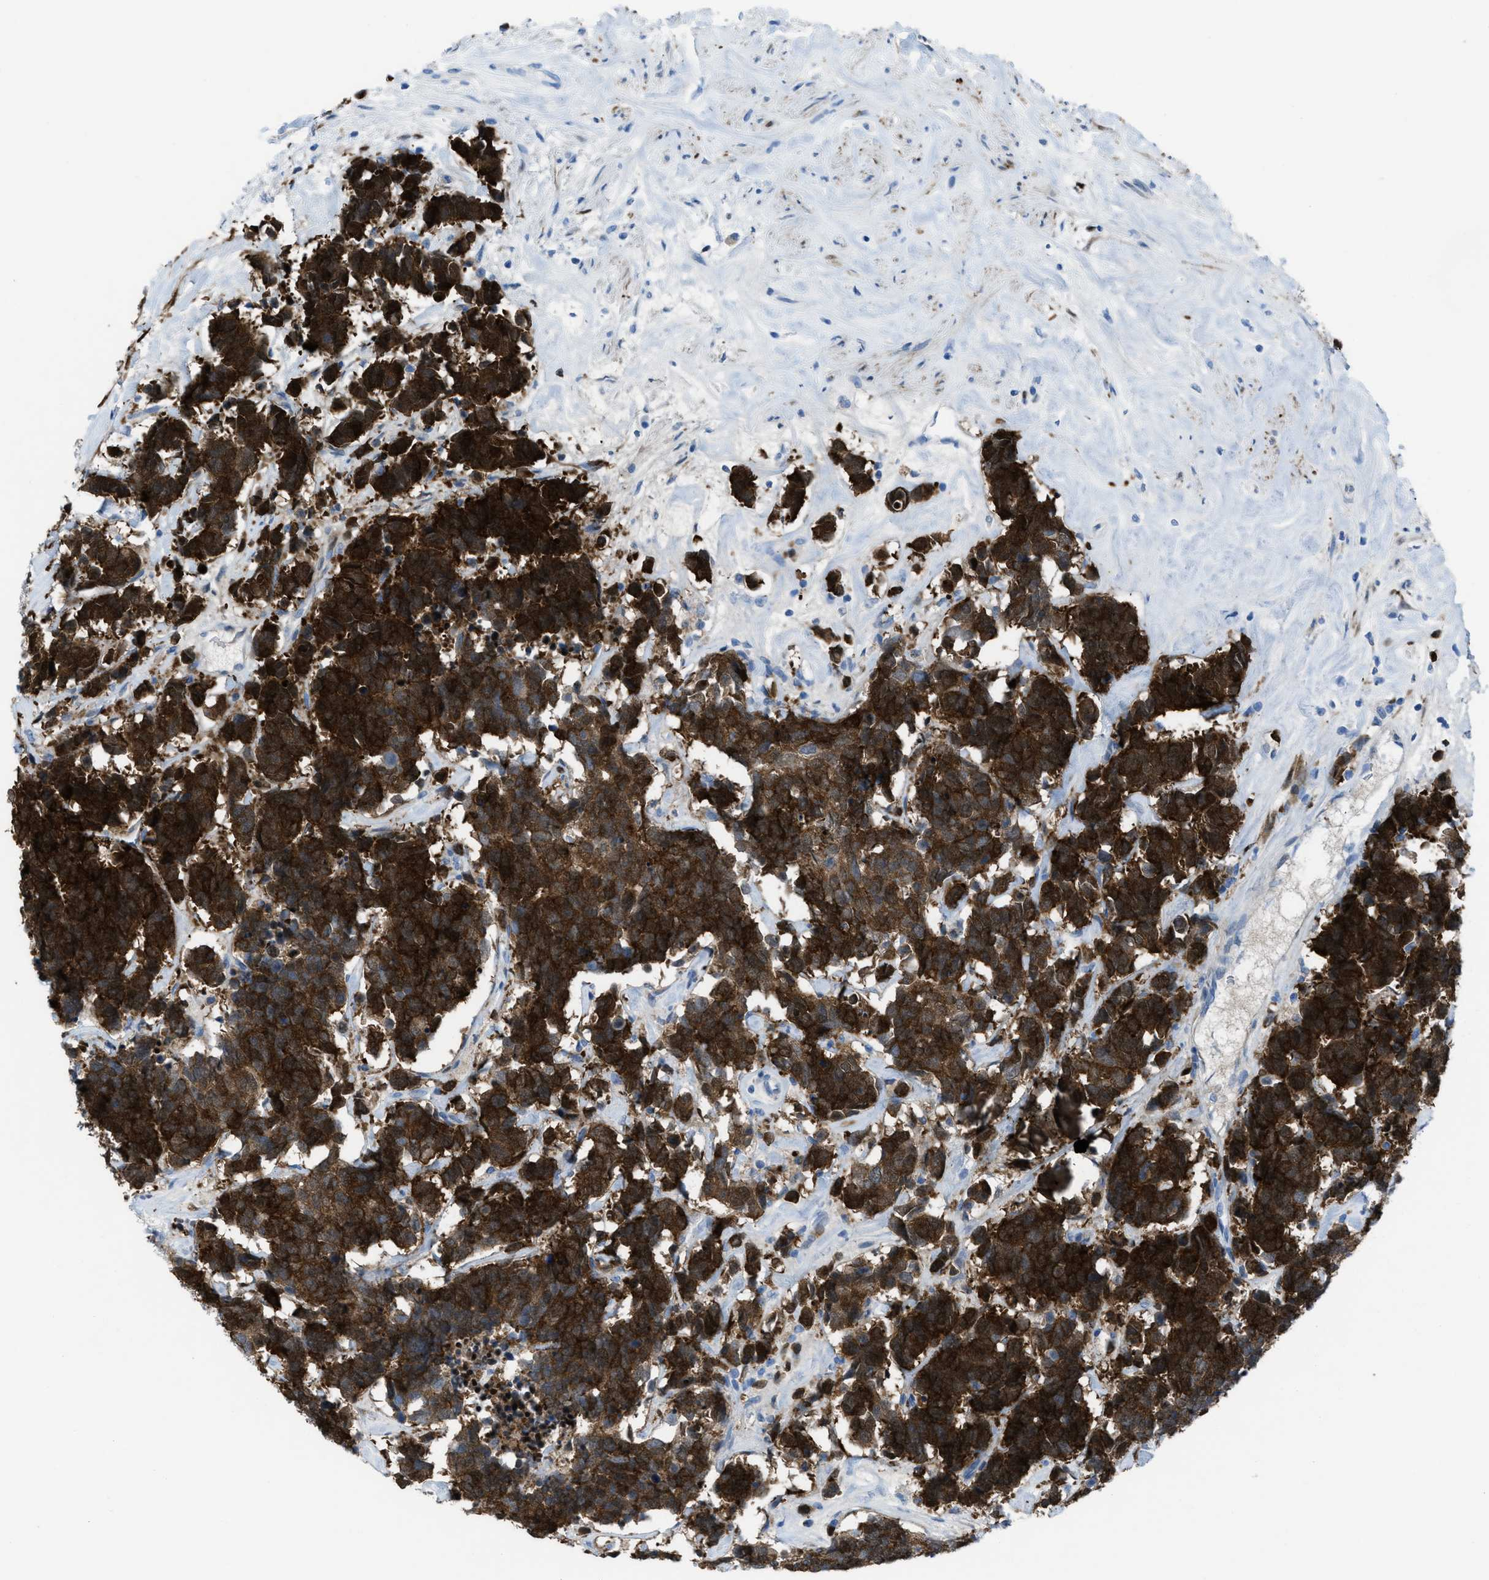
{"staining": {"intensity": "strong", "quantity": ">75%", "location": "cytoplasmic/membranous"}, "tissue": "carcinoid", "cell_type": "Tumor cells", "image_type": "cancer", "snomed": [{"axis": "morphology", "description": "Carcinoma, NOS"}, {"axis": "morphology", "description": "Carcinoid, malignant, NOS"}, {"axis": "topography", "description": "Urinary bladder"}], "caption": "Protein staining demonstrates strong cytoplasmic/membranous staining in about >75% of tumor cells in carcinoid (malignant). (DAB = brown stain, brightfield microscopy at high magnification).", "gene": "CDKN2A", "patient": {"sex": "male", "age": 57}}